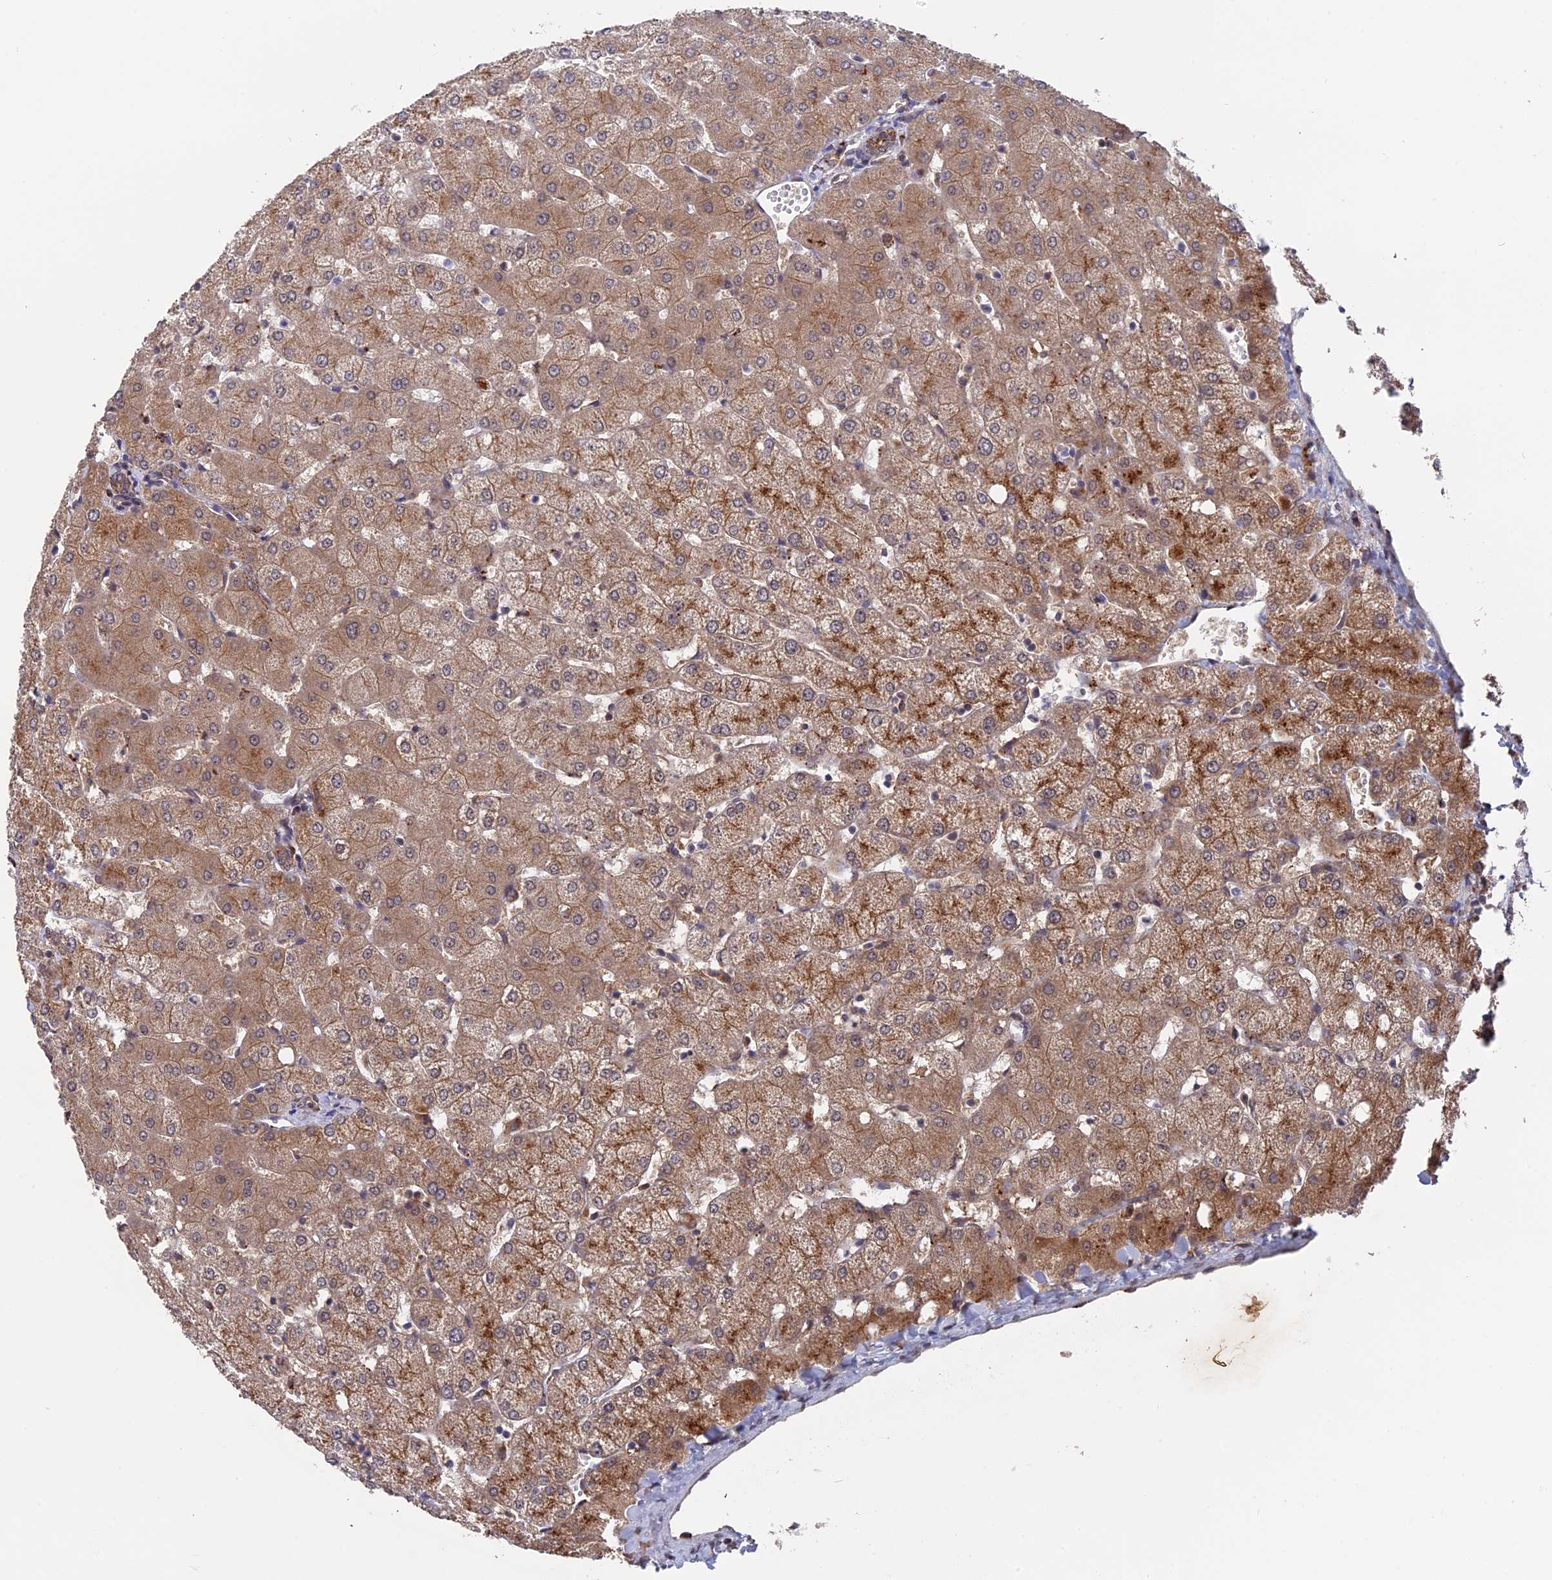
{"staining": {"intensity": "weak", "quantity": "25%-75%", "location": "cytoplasmic/membranous"}, "tissue": "liver", "cell_type": "Cholangiocytes", "image_type": "normal", "snomed": [{"axis": "morphology", "description": "Normal tissue, NOS"}, {"axis": "topography", "description": "Liver"}], "caption": "Protein expression analysis of normal human liver reveals weak cytoplasmic/membranous positivity in about 25%-75% of cholangiocytes. The staining was performed using DAB, with brown indicating positive protein expression. Nuclei are stained blue with hematoxylin.", "gene": "NOSIP", "patient": {"sex": "female", "age": 54}}